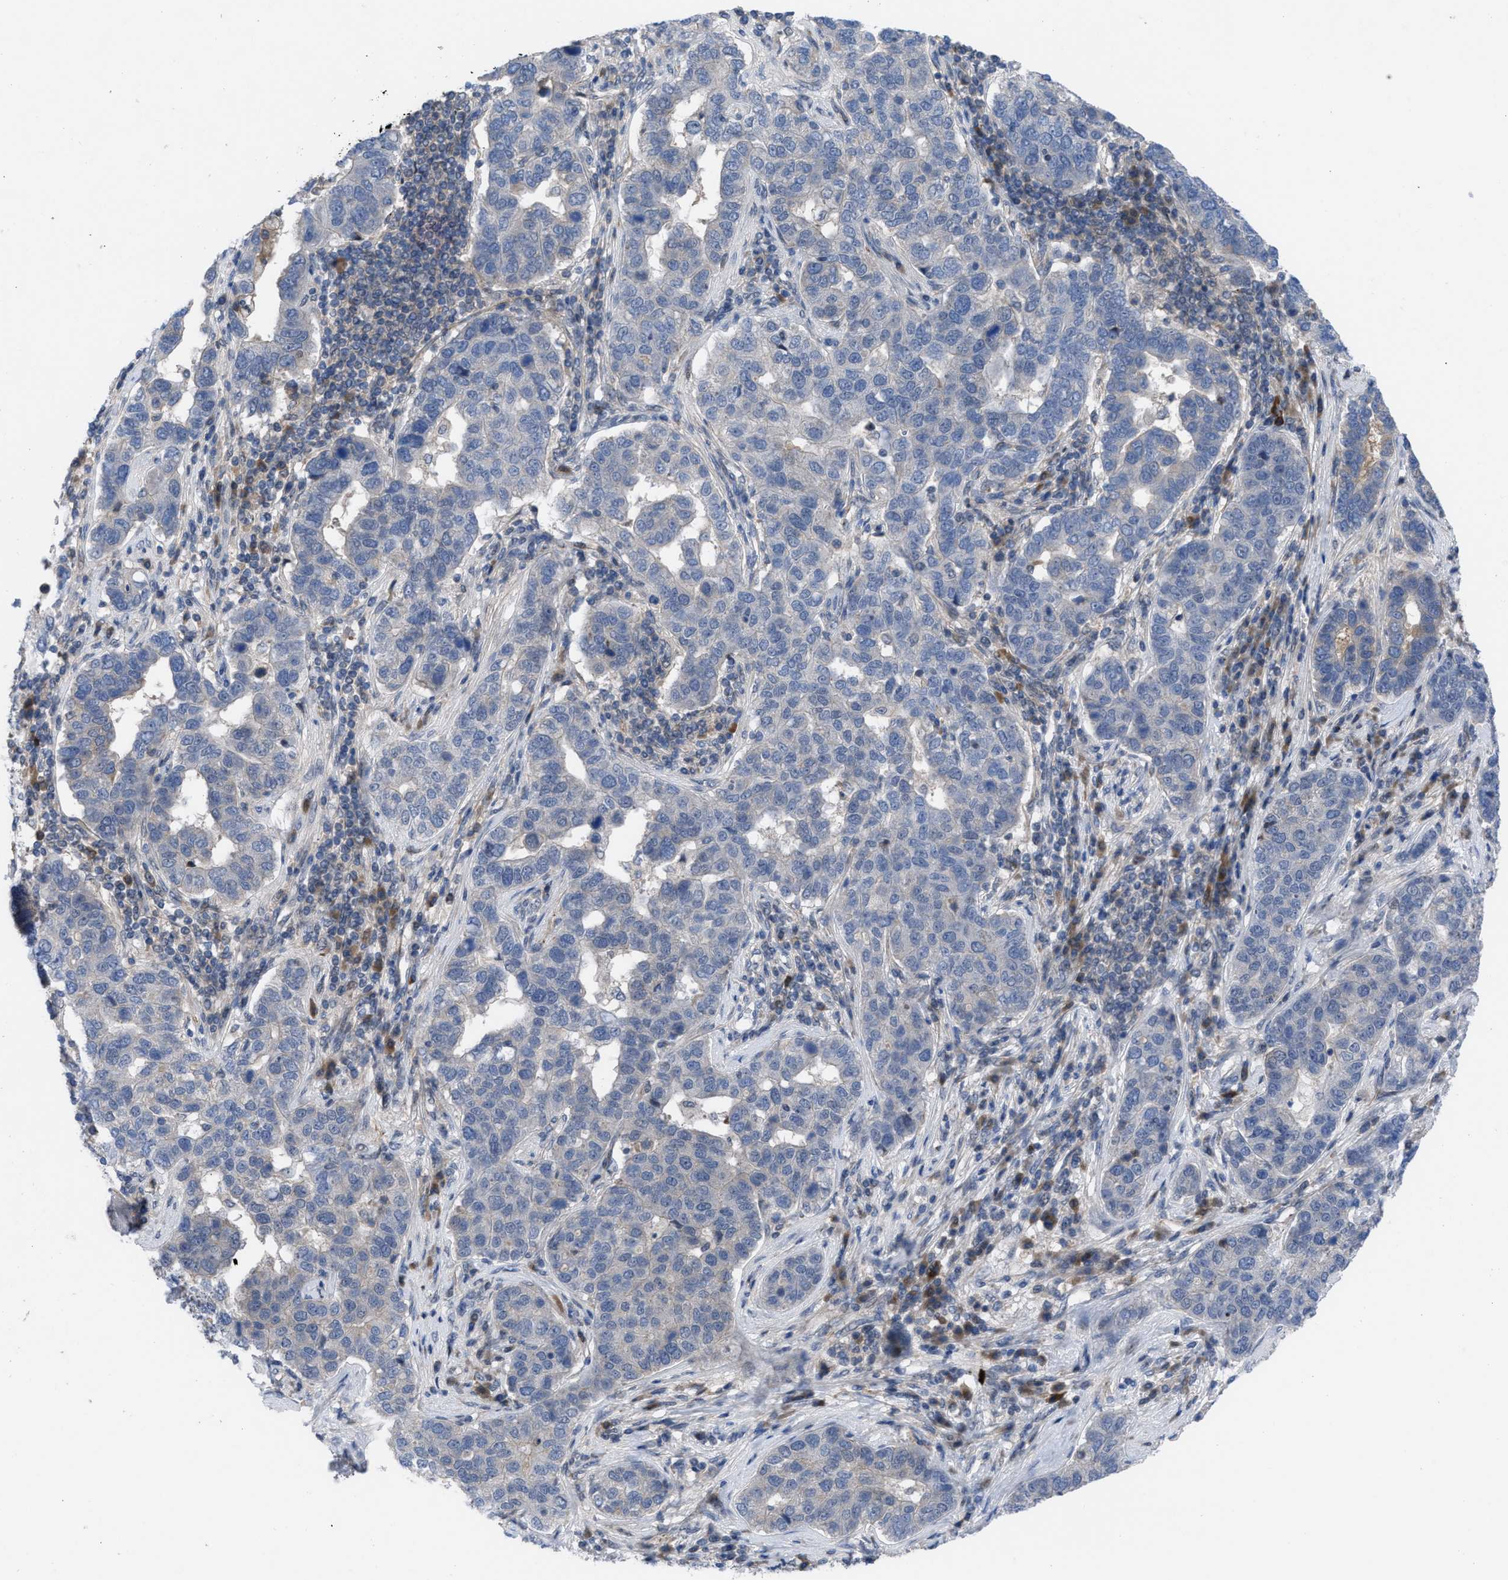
{"staining": {"intensity": "negative", "quantity": "none", "location": "none"}, "tissue": "pancreatic cancer", "cell_type": "Tumor cells", "image_type": "cancer", "snomed": [{"axis": "morphology", "description": "Adenocarcinoma, NOS"}, {"axis": "topography", "description": "Pancreas"}], "caption": "A photomicrograph of pancreatic cancer stained for a protein displays no brown staining in tumor cells.", "gene": "IL17RE", "patient": {"sex": "female", "age": 61}}